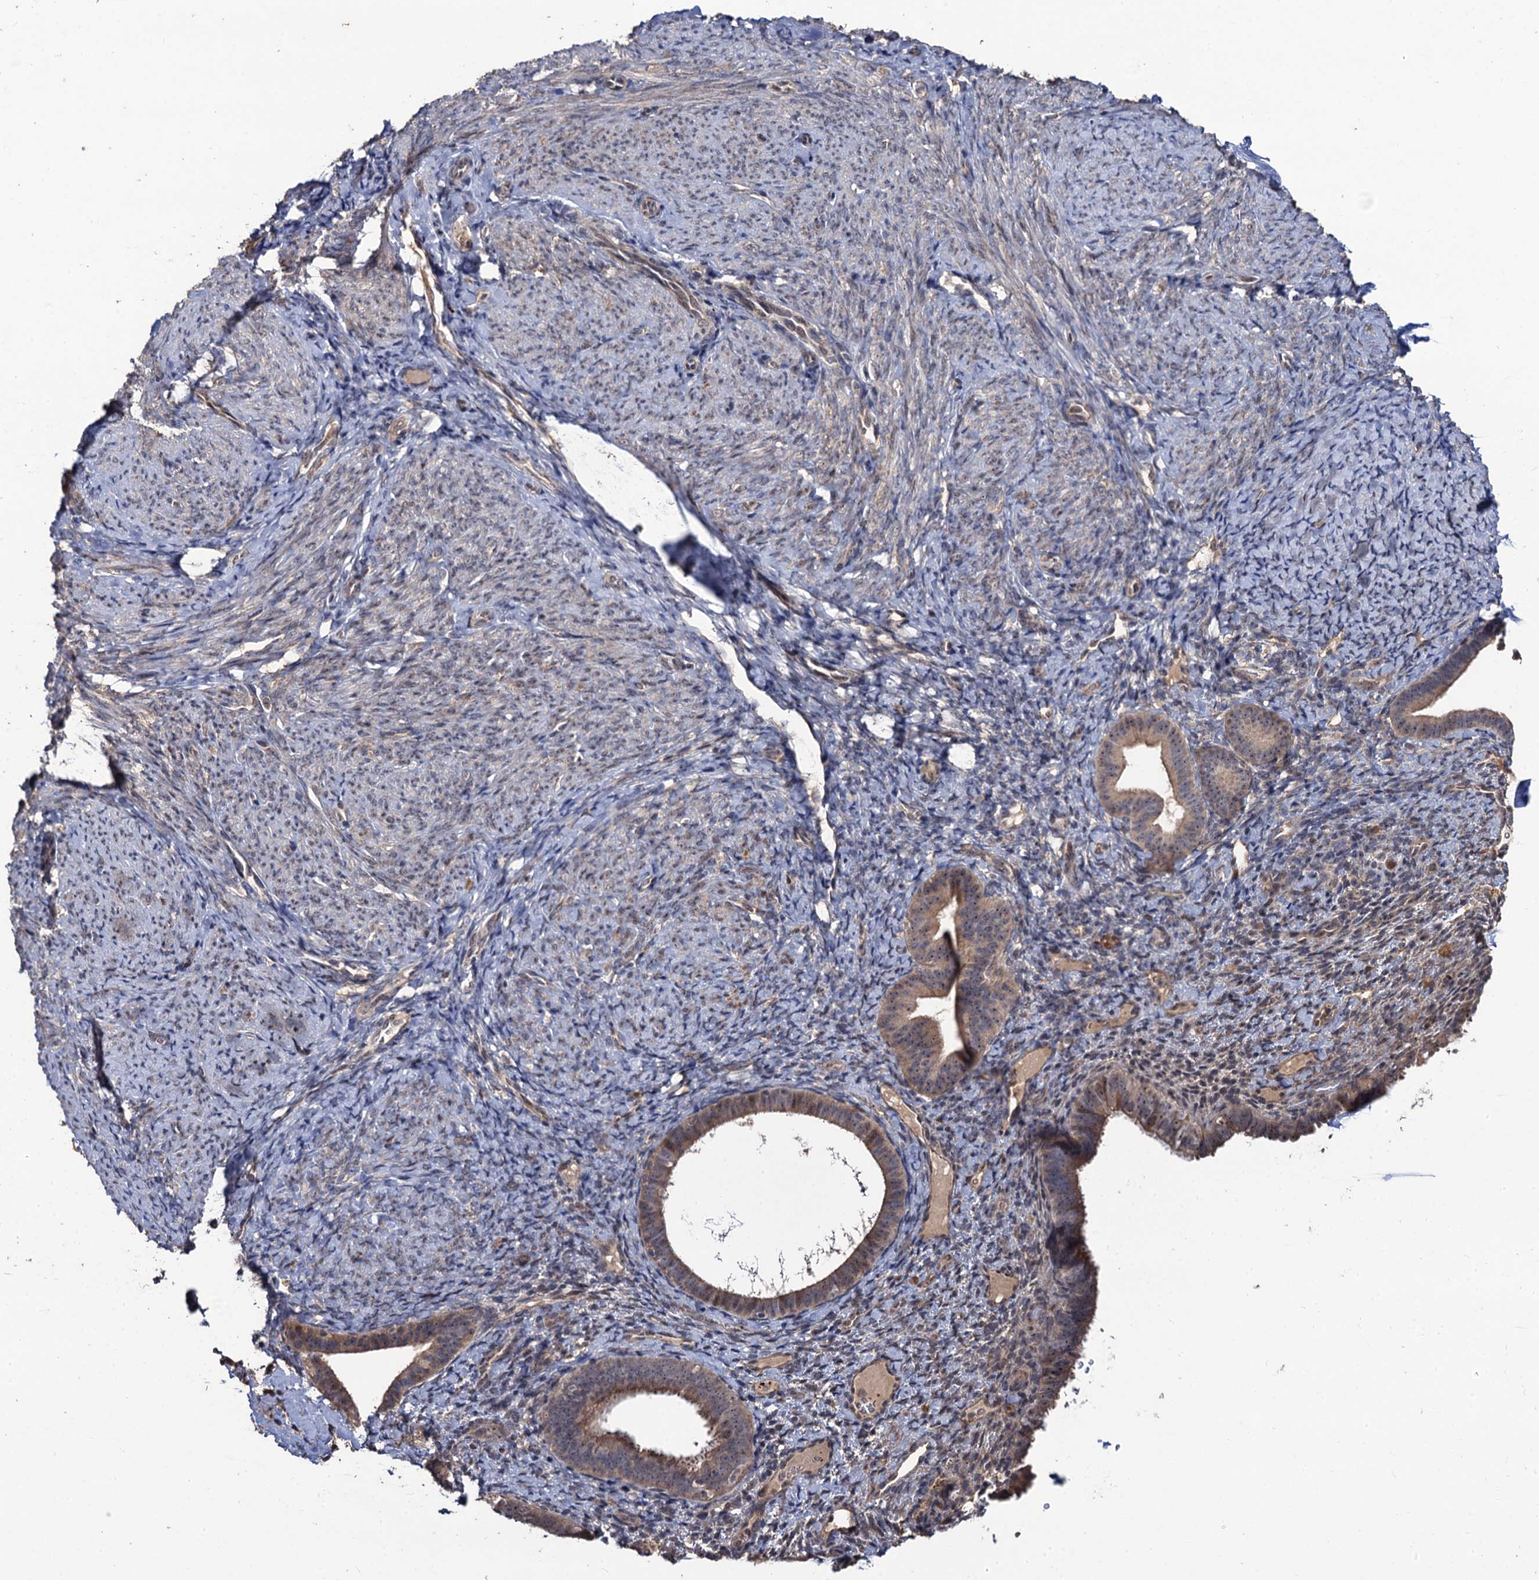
{"staining": {"intensity": "weak", "quantity": "<25%", "location": "cytoplasmic/membranous"}, "tissue": "endometrium", "cell_type": "Cells in endometrial stroma", "image_type": "normal", "snomed": [{"axis": "morphology", "description": "Normal tissue, NOS"}, {"axis": "topography", "description": "Endometrium"}], "caption": "Immunohistochemical staining of unremarkable endometrium reveals no significant positivity in cells in endometrial stroma.", "gene": "LRRC63", "patient": {"sex": "female", "age": 65}}